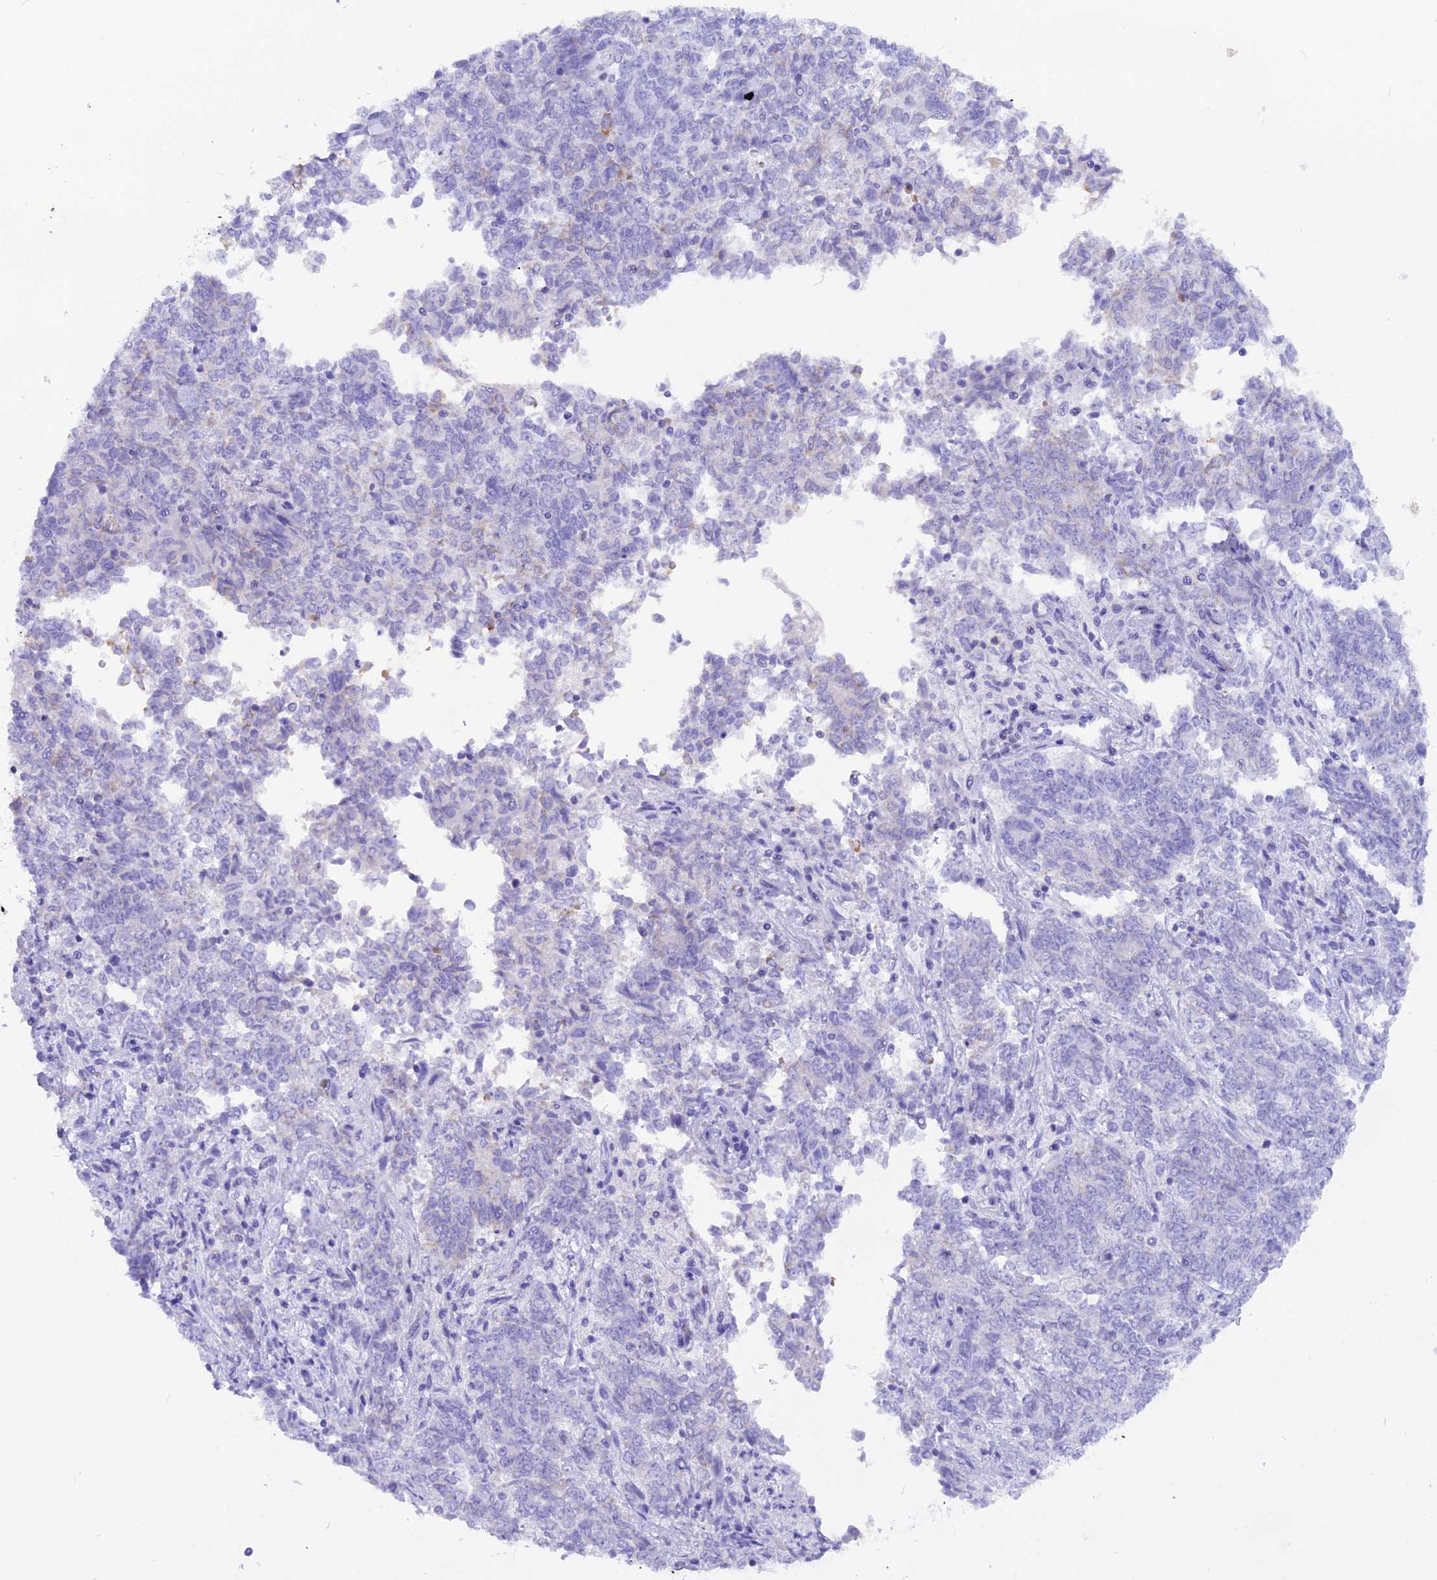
{"staining": {"intensity": "negative", "quantity": "none", "location": "none"}, "tissue": "endometrial cancer", "cell_type": "Tumor cells", "image_type": "cancer", "snomed": [{"axis": "morphology", "description": "Adenocarcinoma, NOS"}, {"axis": "topography", "description": "Endometrium"}], "caption": "IHC histopathology image of human endometrial cancer stained for a protein (brown), which exhibits no positivity in tumor cells.", "gene": "GLYATL1", "patient": {"sex": "female", "age": 80}}